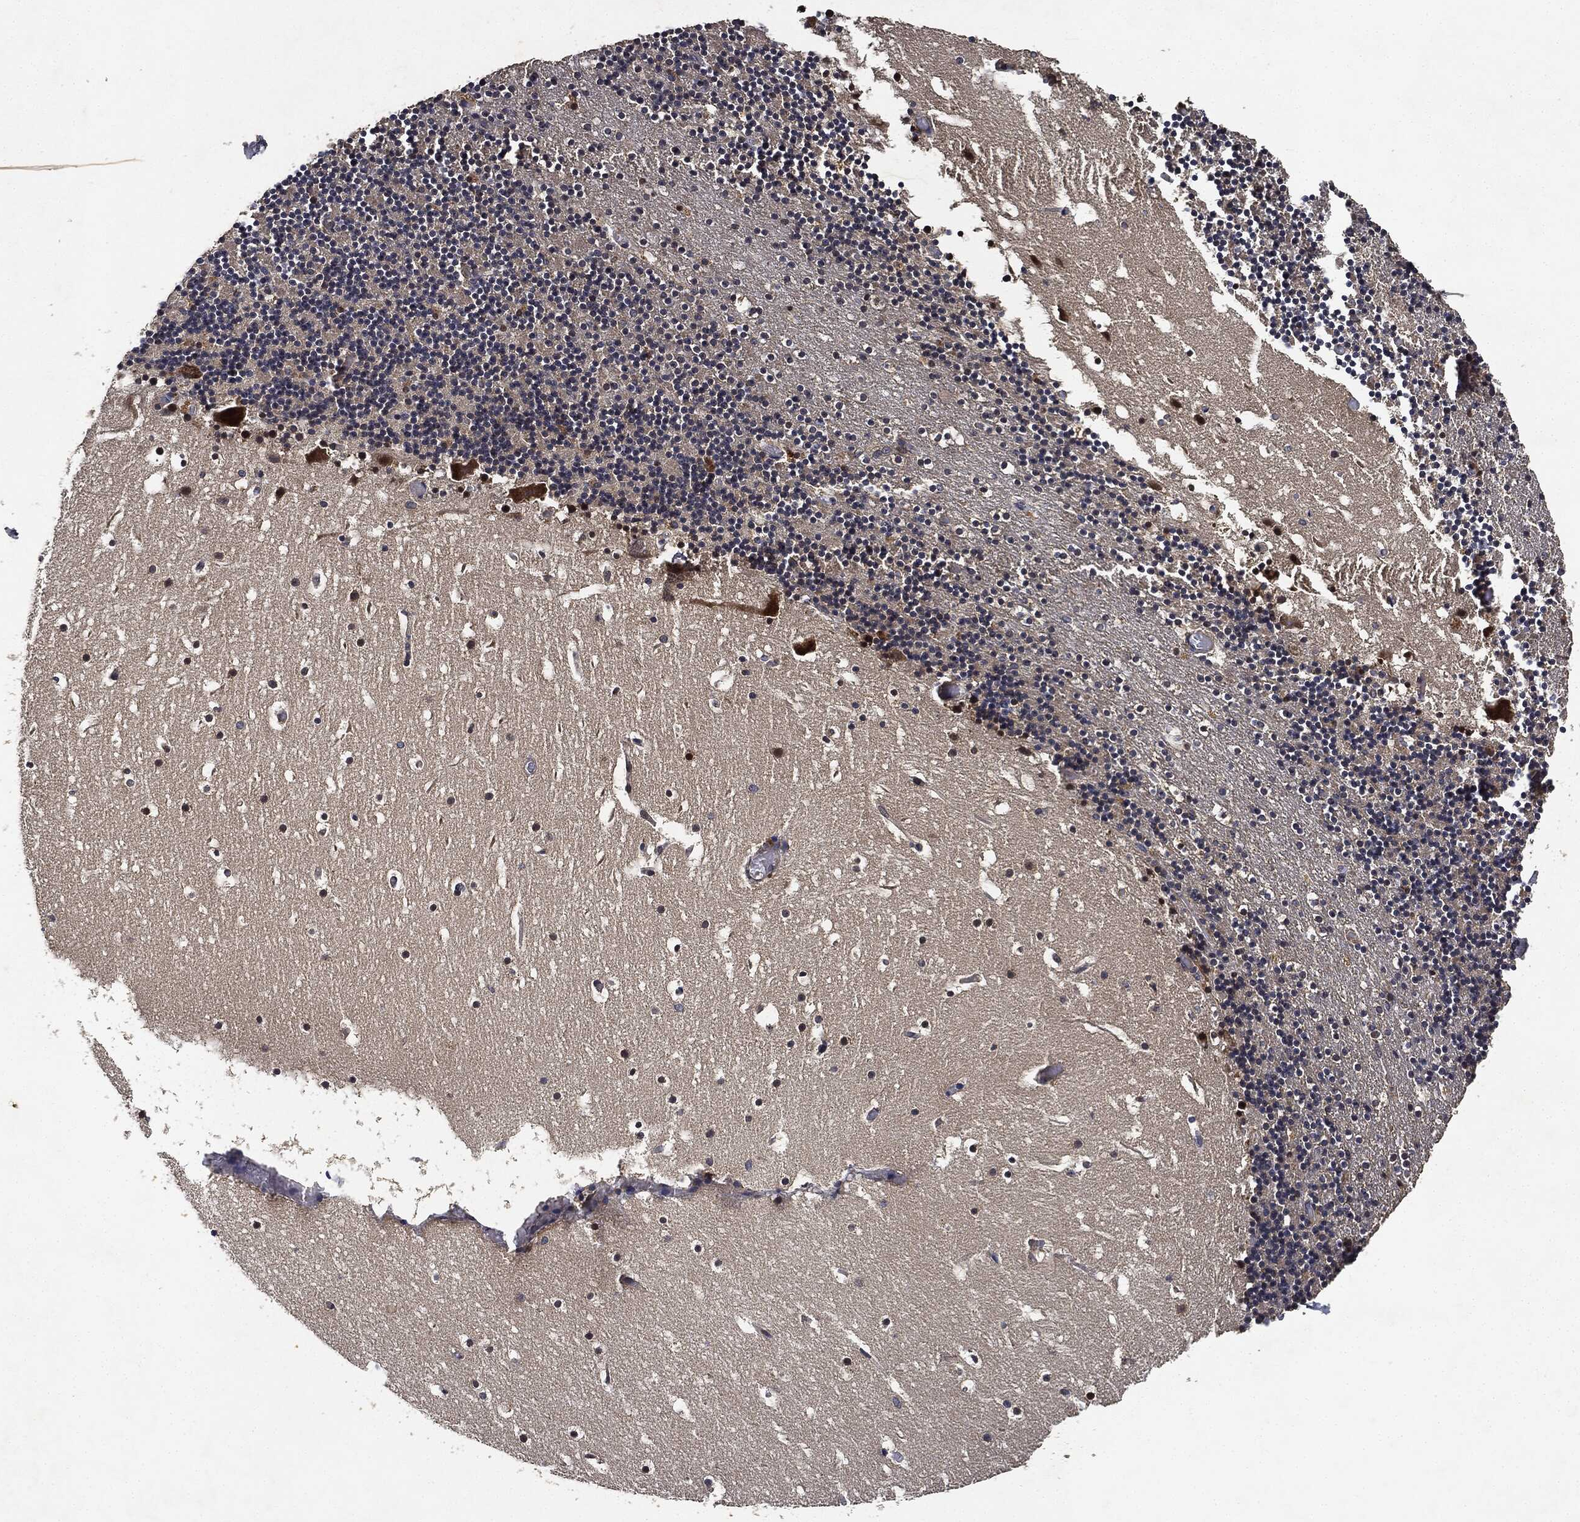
{"staining": {"intensity": "negative", "quantity": "none", "location": "none"}, "tissue": "cerebellum", "cell_type": "Cells in granular layer", "image_type": "normal", "snomed": [{"axis": "morphology", "description": "Normal tissue, NOS"}, {"axis": "topography", "description": "Cerebellum"}], "caption": "IHC photomicrograph of normal cerebellum: cerebellum stained with DAB (3,3'-diaminobenzidine) reveals no significant protein positivity in cells in granular layer. (DAB (3,3'-diaminobenzidine) immunohistochemistry (IHC), high magnification).", "gene": "MLST8", "patient": {"sex": "male", "age": 37}}